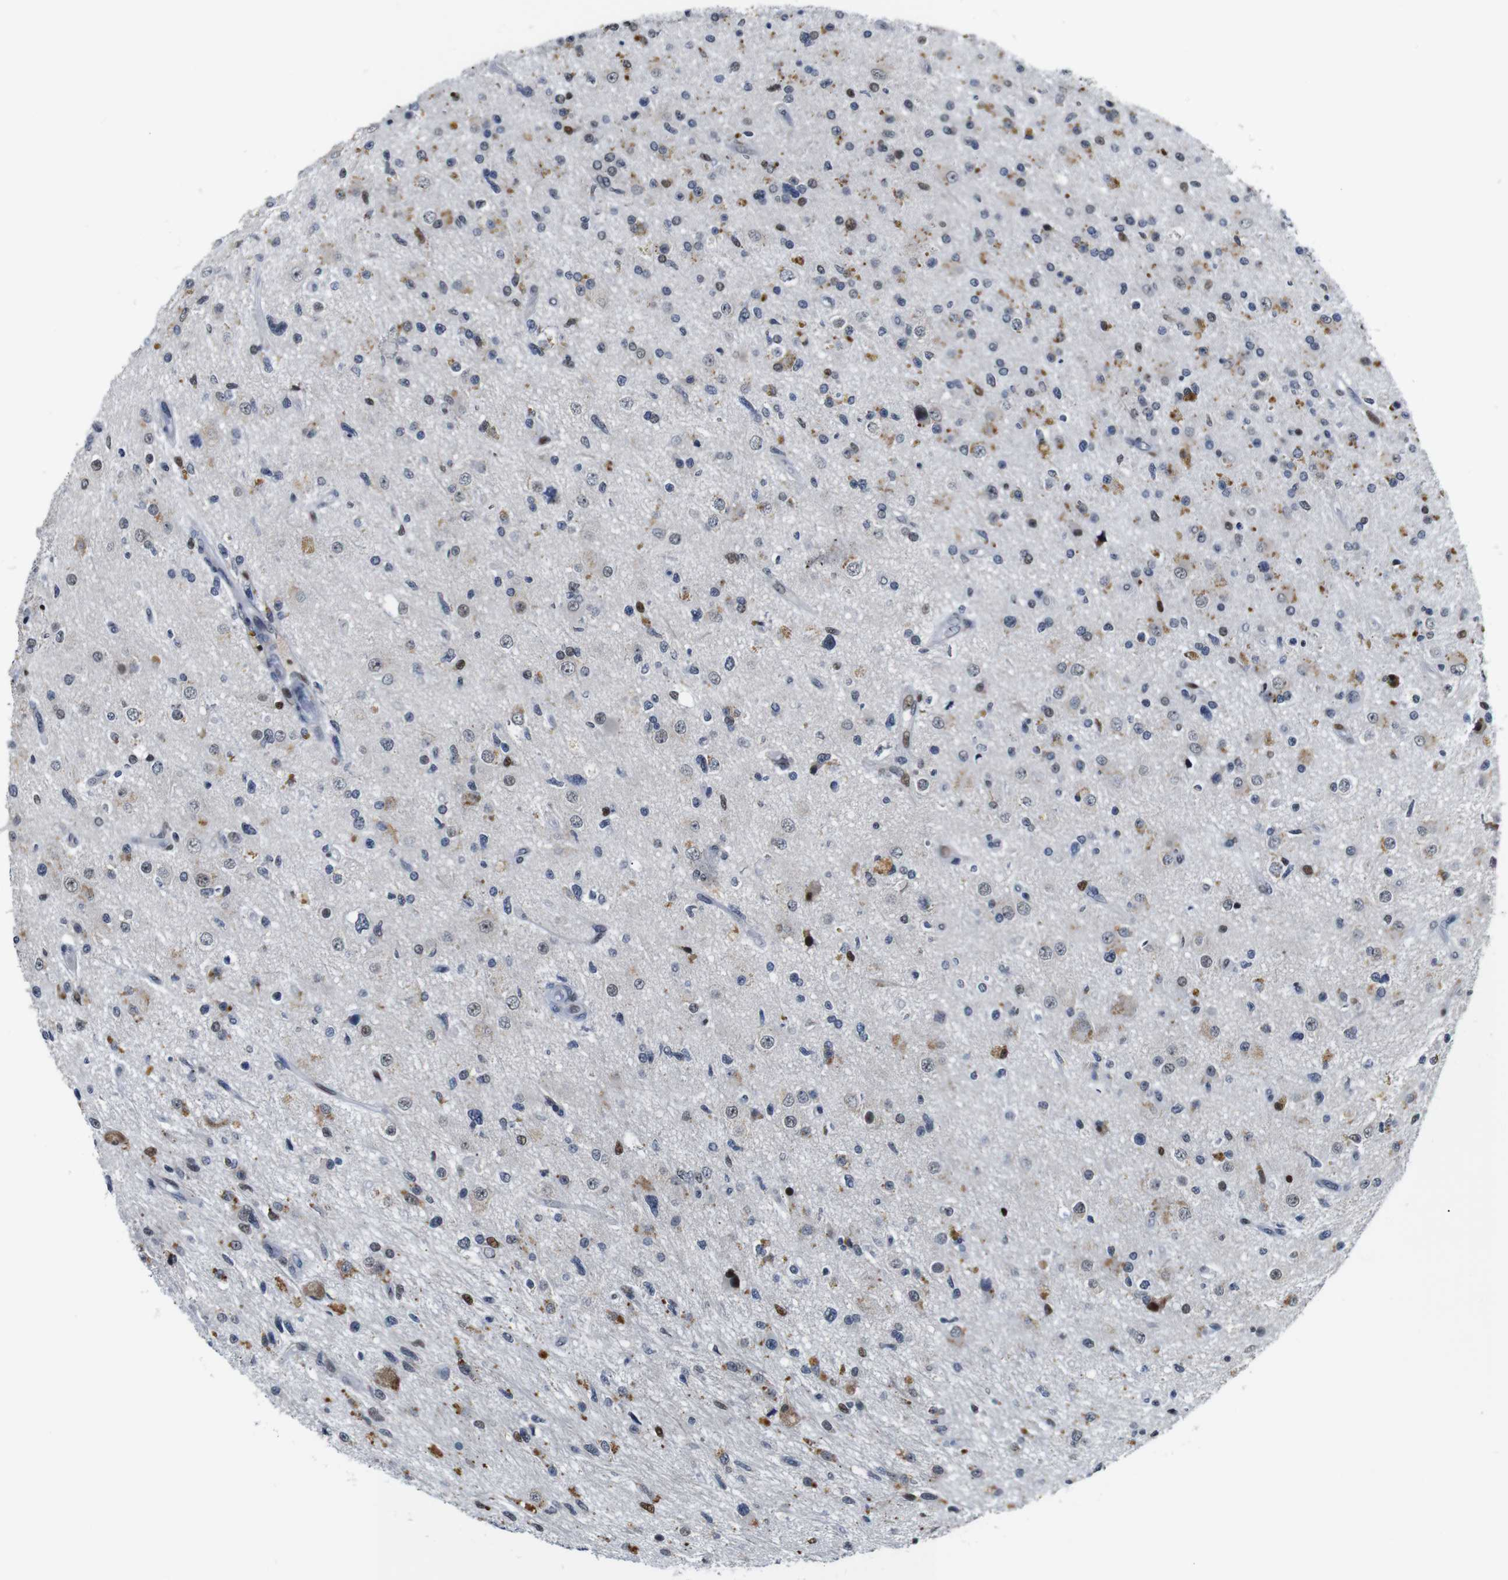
{"staining": {"intensity": "moderate", "quantity": "<25%", "location": "cytoplasmic/membranous"}, "tissue": "glioma", "cell_type": "Tumor cells", "image_type": "cancer", "snomed": [{"axis": "morphology", "description": "Glioma, malignant, High grade"}, {"axis": "topography", "description": "Brain"}], "caption": "Immunohistochemical staining of glioma shows moderate cytoplasmic/membranous protein positivity in about <25% of tumor cells. (Brightfield microscopy of DAB IHC at high magnification).", "gene": "GATA6", "patient": {"sex": "male", "age": 33}}